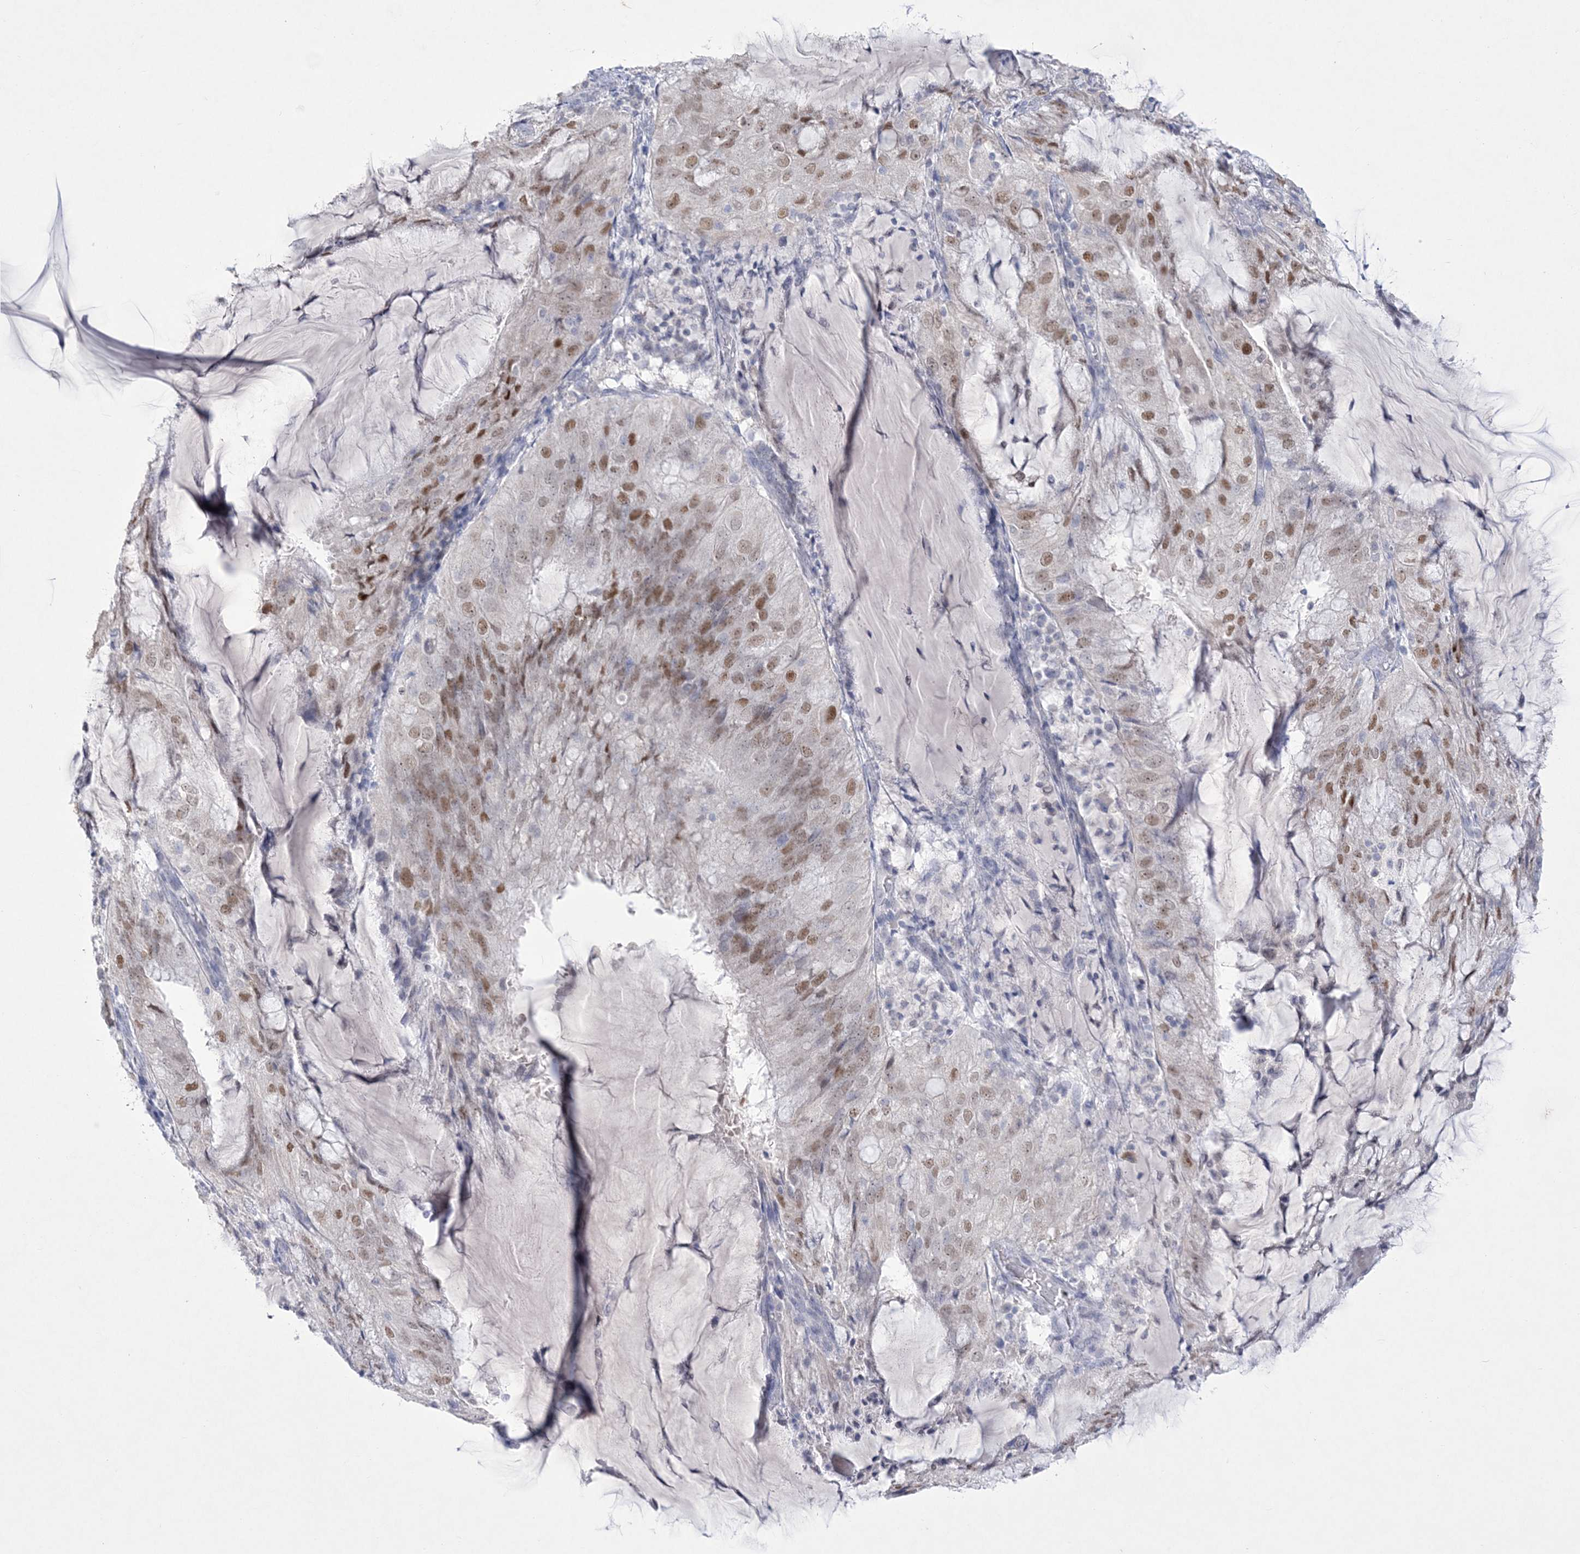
{"staining": {"intensity": "moderate", "quantity": "25%-75%", "location": "nuclear"}, "tissue": "endometrial cancer", "cell_type": "Tumor cells", "image_type": "cancer", "snomed": [{"axis": "morphology", "description": "Adenocarcinoma, NOS"}, {"axis": "topography", "description": "Endometrium"}], "caption": "Immunohistochemical staining of human endometrial cancer (adenocarcinoma) reveals medium levels of moderate nuclear protein staining in about 25%-75% of tumor cells.", "gene": "WDR27", "patient": {"sex": "female", "age": 81}}